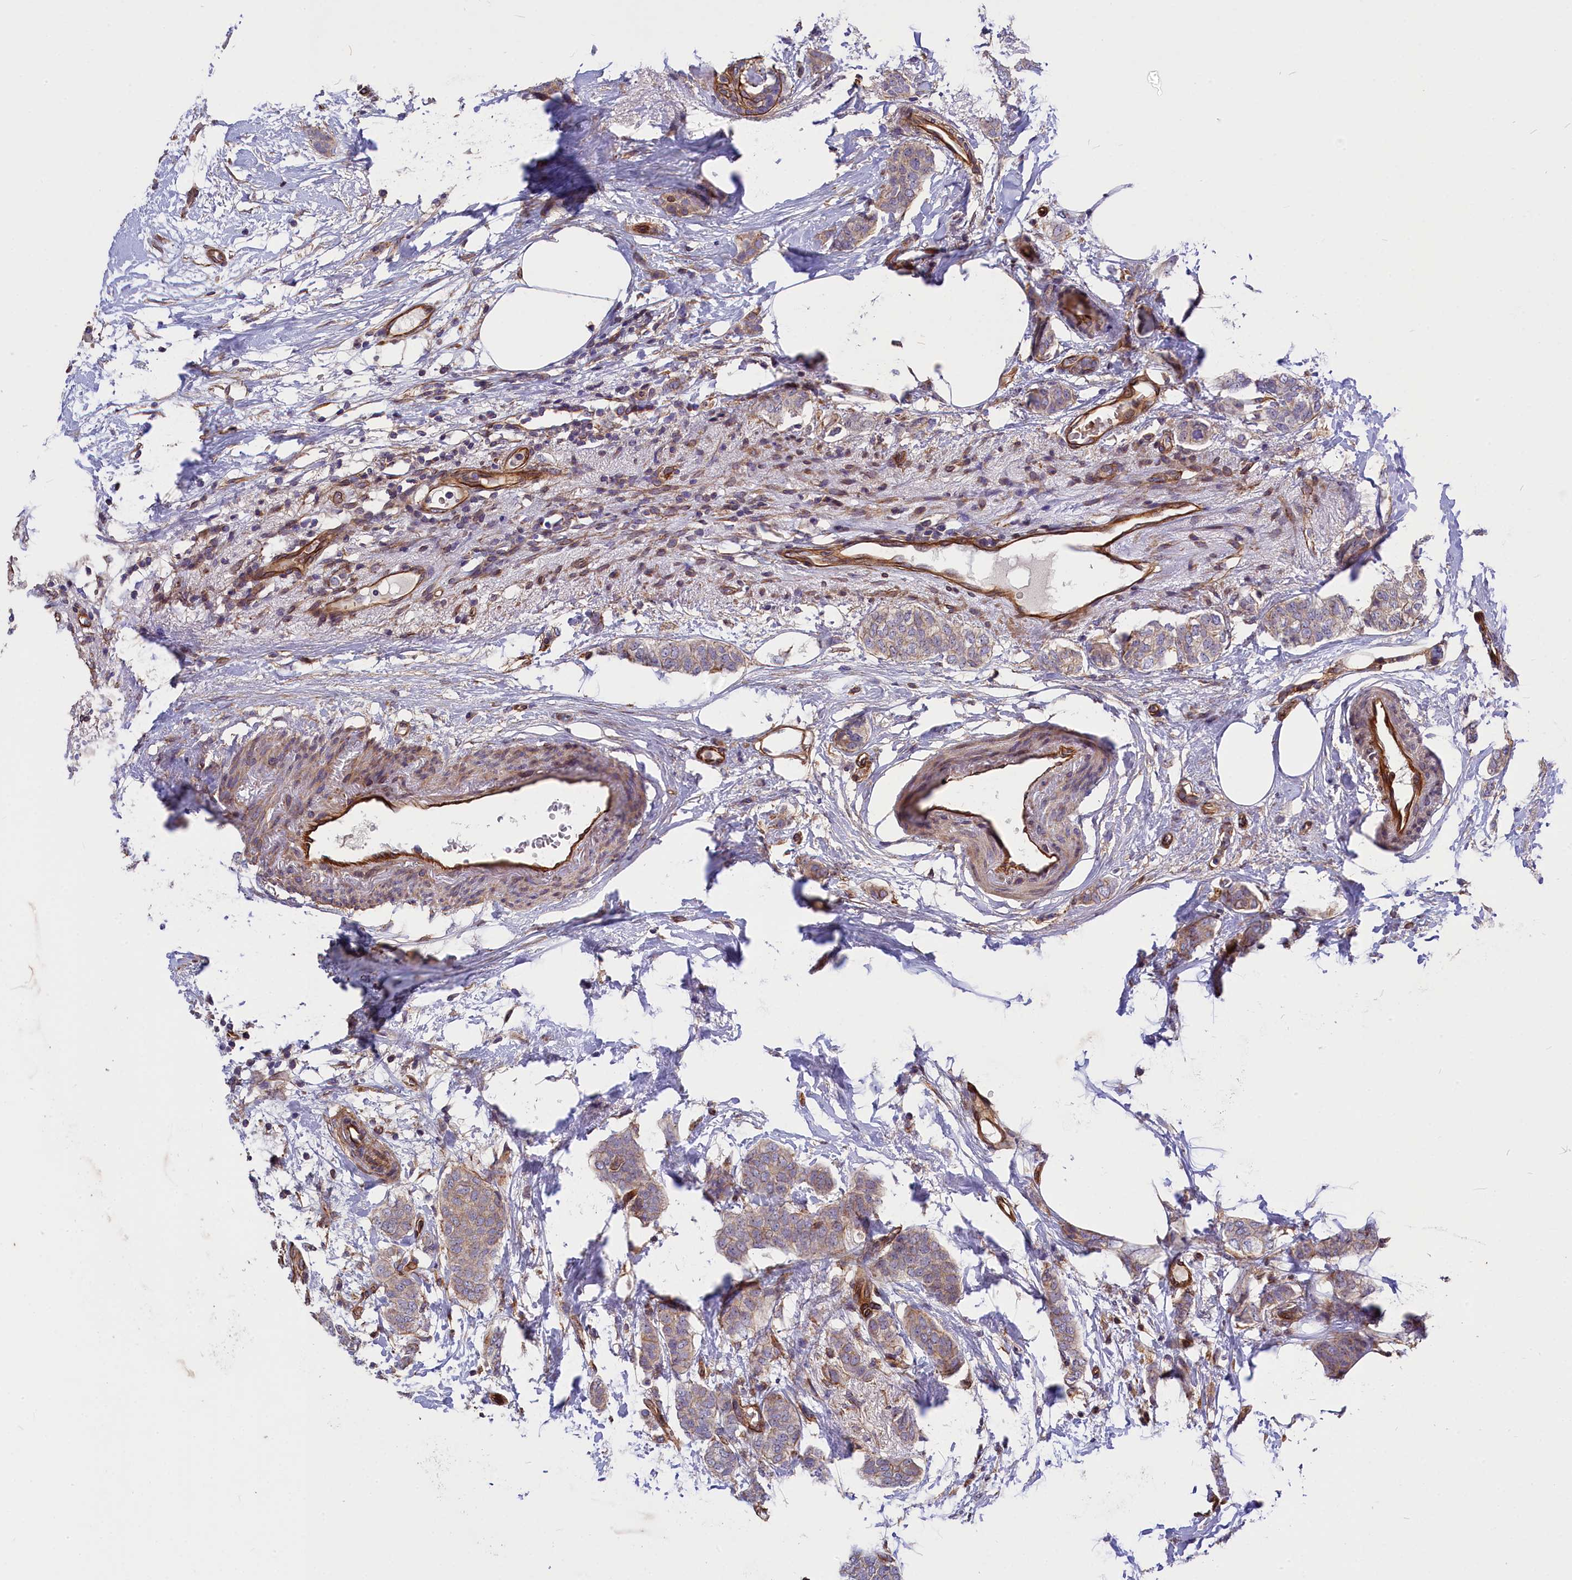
{"staining": {"intensity": "weak", "quantity": "<25%", "location": "cytoplasmic/membranous"}, "tissue": "breast cancer", "cell_type": "Tumor cells", "image_type": "cancer", "snomed": [{"axis": "morphology", "description": "Duct carcinoma"}, {"axis": "topography", "description": "Breast"}], "caption": "Tumor cells show no significant staining in breast cancer.", "gene": "MED20", "patient": {"sex": "female", "age": 72}}